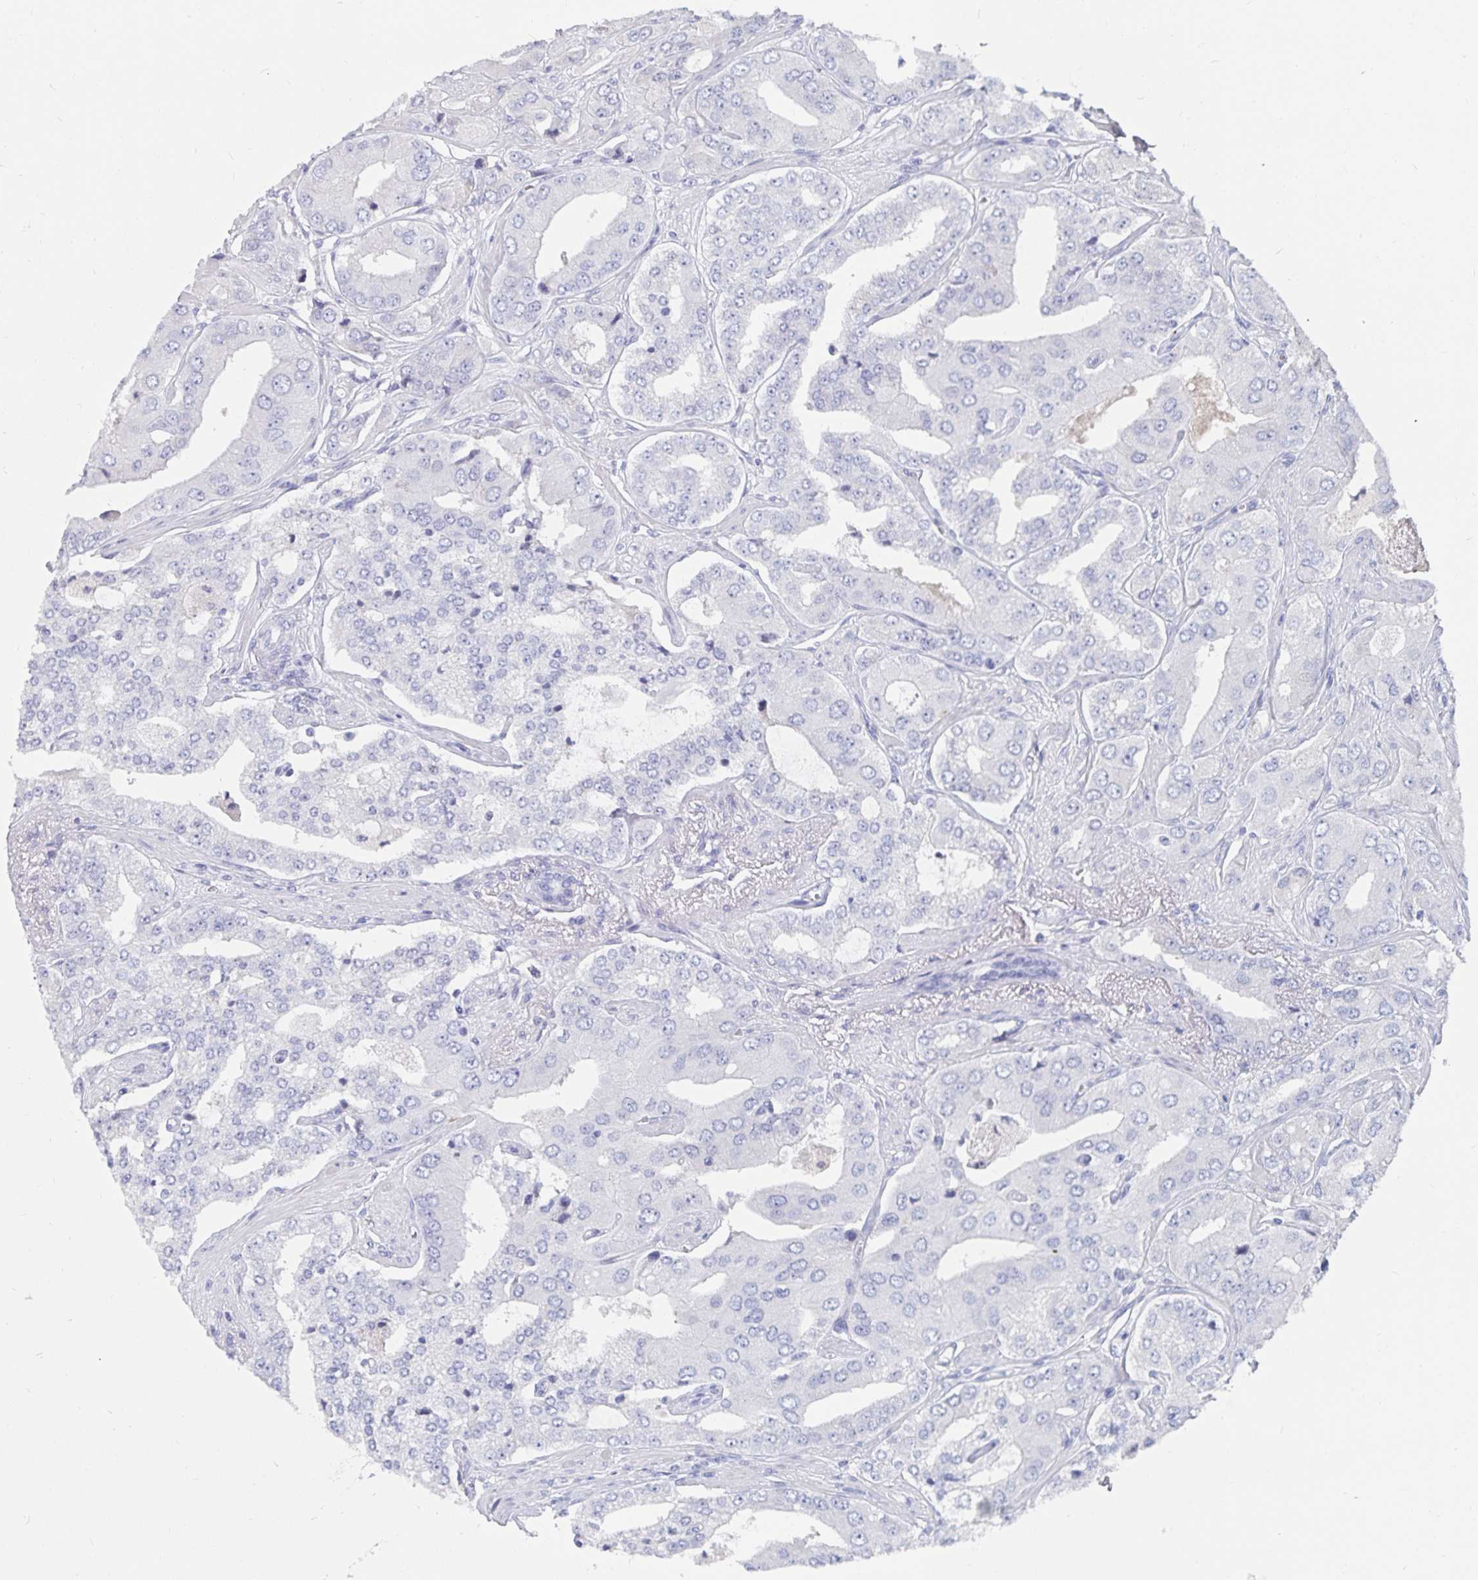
{"staining": {"intensity": "negative", "quantity": "none", "location": "none"}, "tissue": "prostate cancer", "cell_type": "Tumor cells", "image_type": "cancer", "snomed": [{"axis": "morphology", "description": "Adenocarcinoma, Low grade"}, {"axis": "topography", "description": "Prostate"}], "caption": "This photomicrograph is of prostate cancer (adenocarcinoma (low-grade)) stained with immunohistochemistry to label a protein in brown with the nuclei are counter-stained blue. There is no staining in tumor cells.", "gene": "CFAP69", "patient": {"sex": "male", "age": 60}}